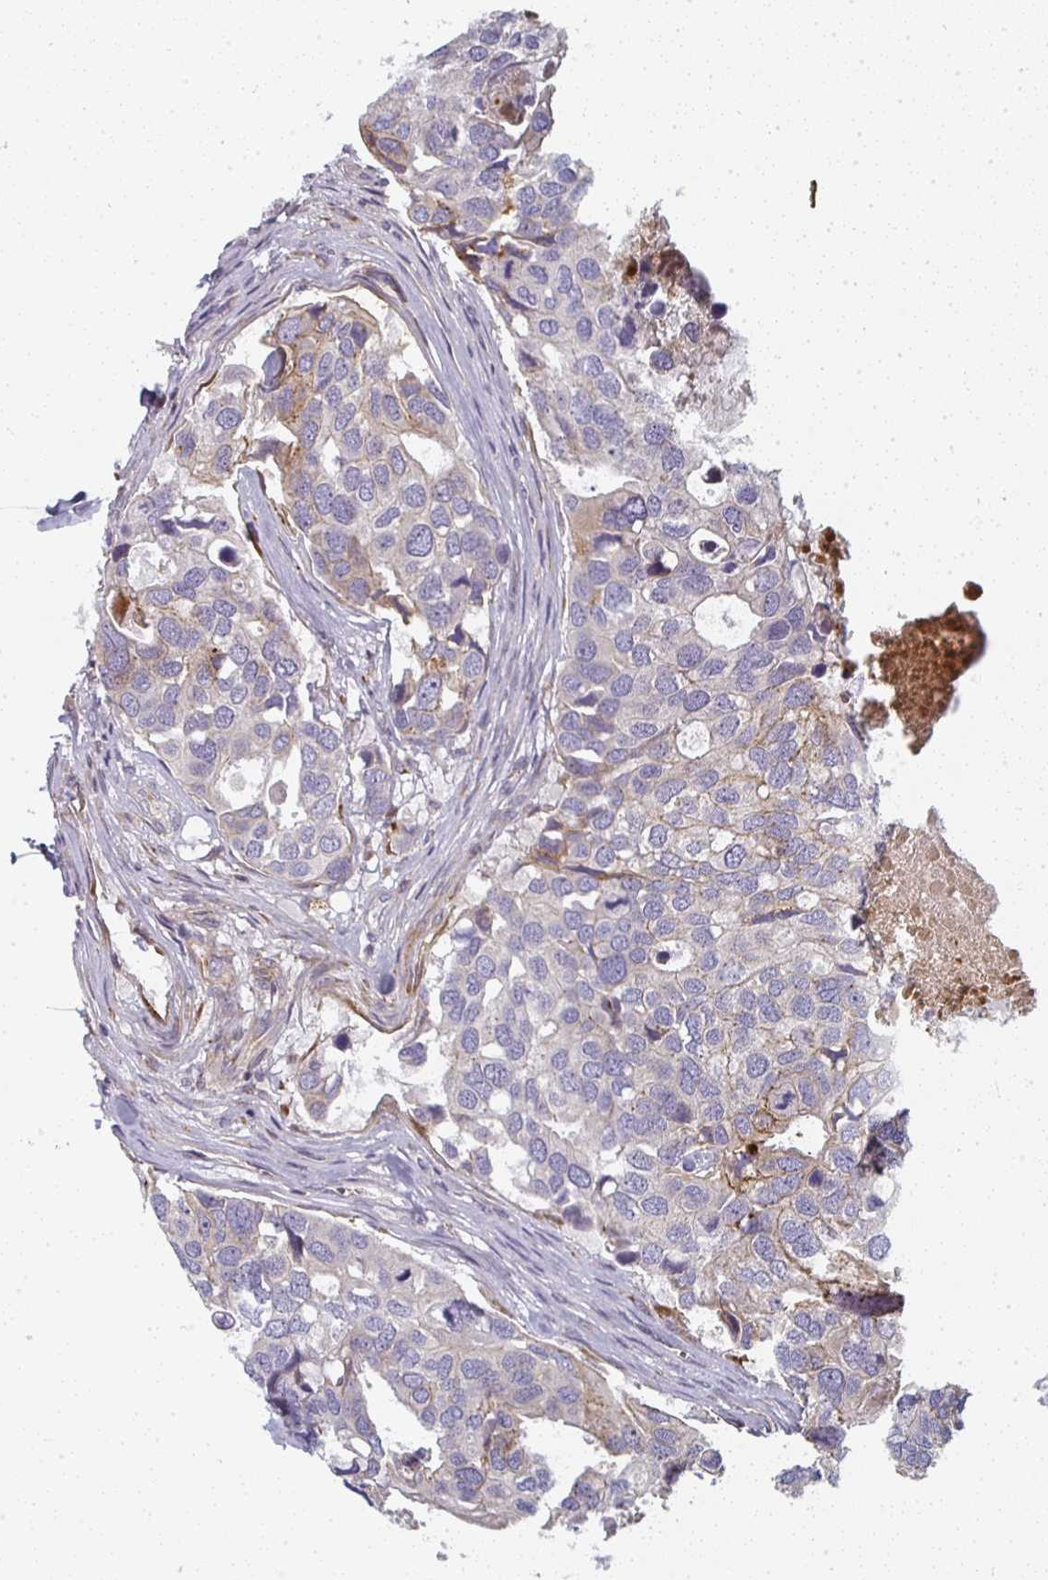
{"staining": {"intensity": "weak", "quantity": "<25%", "location": "cytoplasmic/membranous"}, "tissue": "breast cancer", "cell_type": "Tumor cells", "image_type": "cancer", "snomed": [{"axis": "morphology", "description": "Duct carcinoma"}, {"axis": "topography", "description": "Breast"}], "caption": "There is no significant staining in tumor cells of breast invasive ductal carcinoma.", "gene": "CTHRC1", "patient": {"sex": "female", "age": 83}}